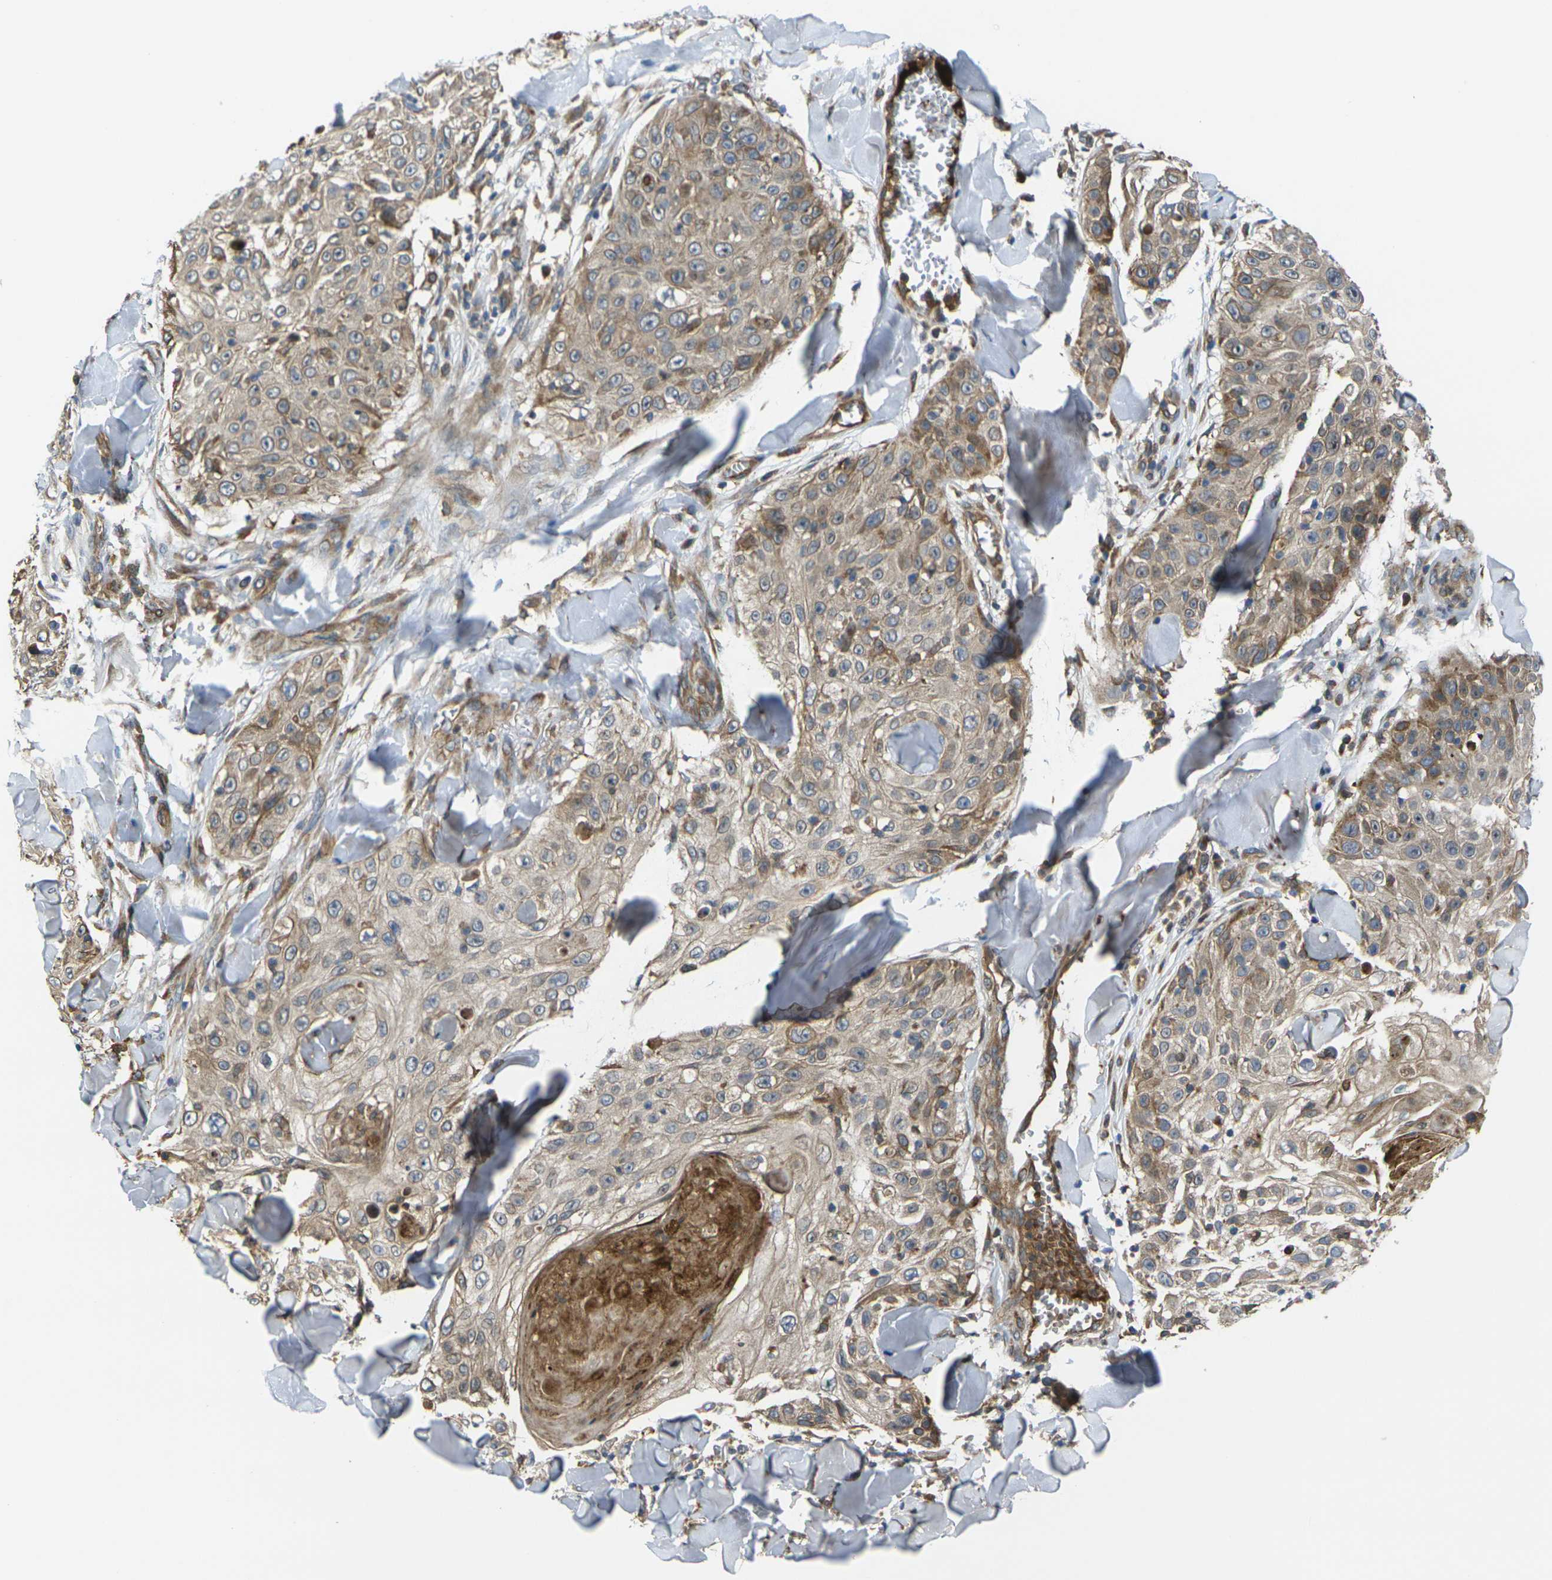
{"staining": {"intensity": "moderate", "quantity": ">75%", "location": "cytoplasmic/membranous"}, "tissue": "skin cancer", "cell_type": "Tumor cells", "image_type": "cancer", "snomed": [{"axis": "morphology", "description": "Squamous cell carcinoma, NOS"}, {"axis": "topography", "description": "Skin"}], "caption": "Human skin cancer (squamous cell carcinoma) stained with a brown dye shows moderate cytoplasmic/membranous positive expression in about >75% of tumor cells.", "gene": "FZD1", "patient": {"sex": "male", "age": 86}}